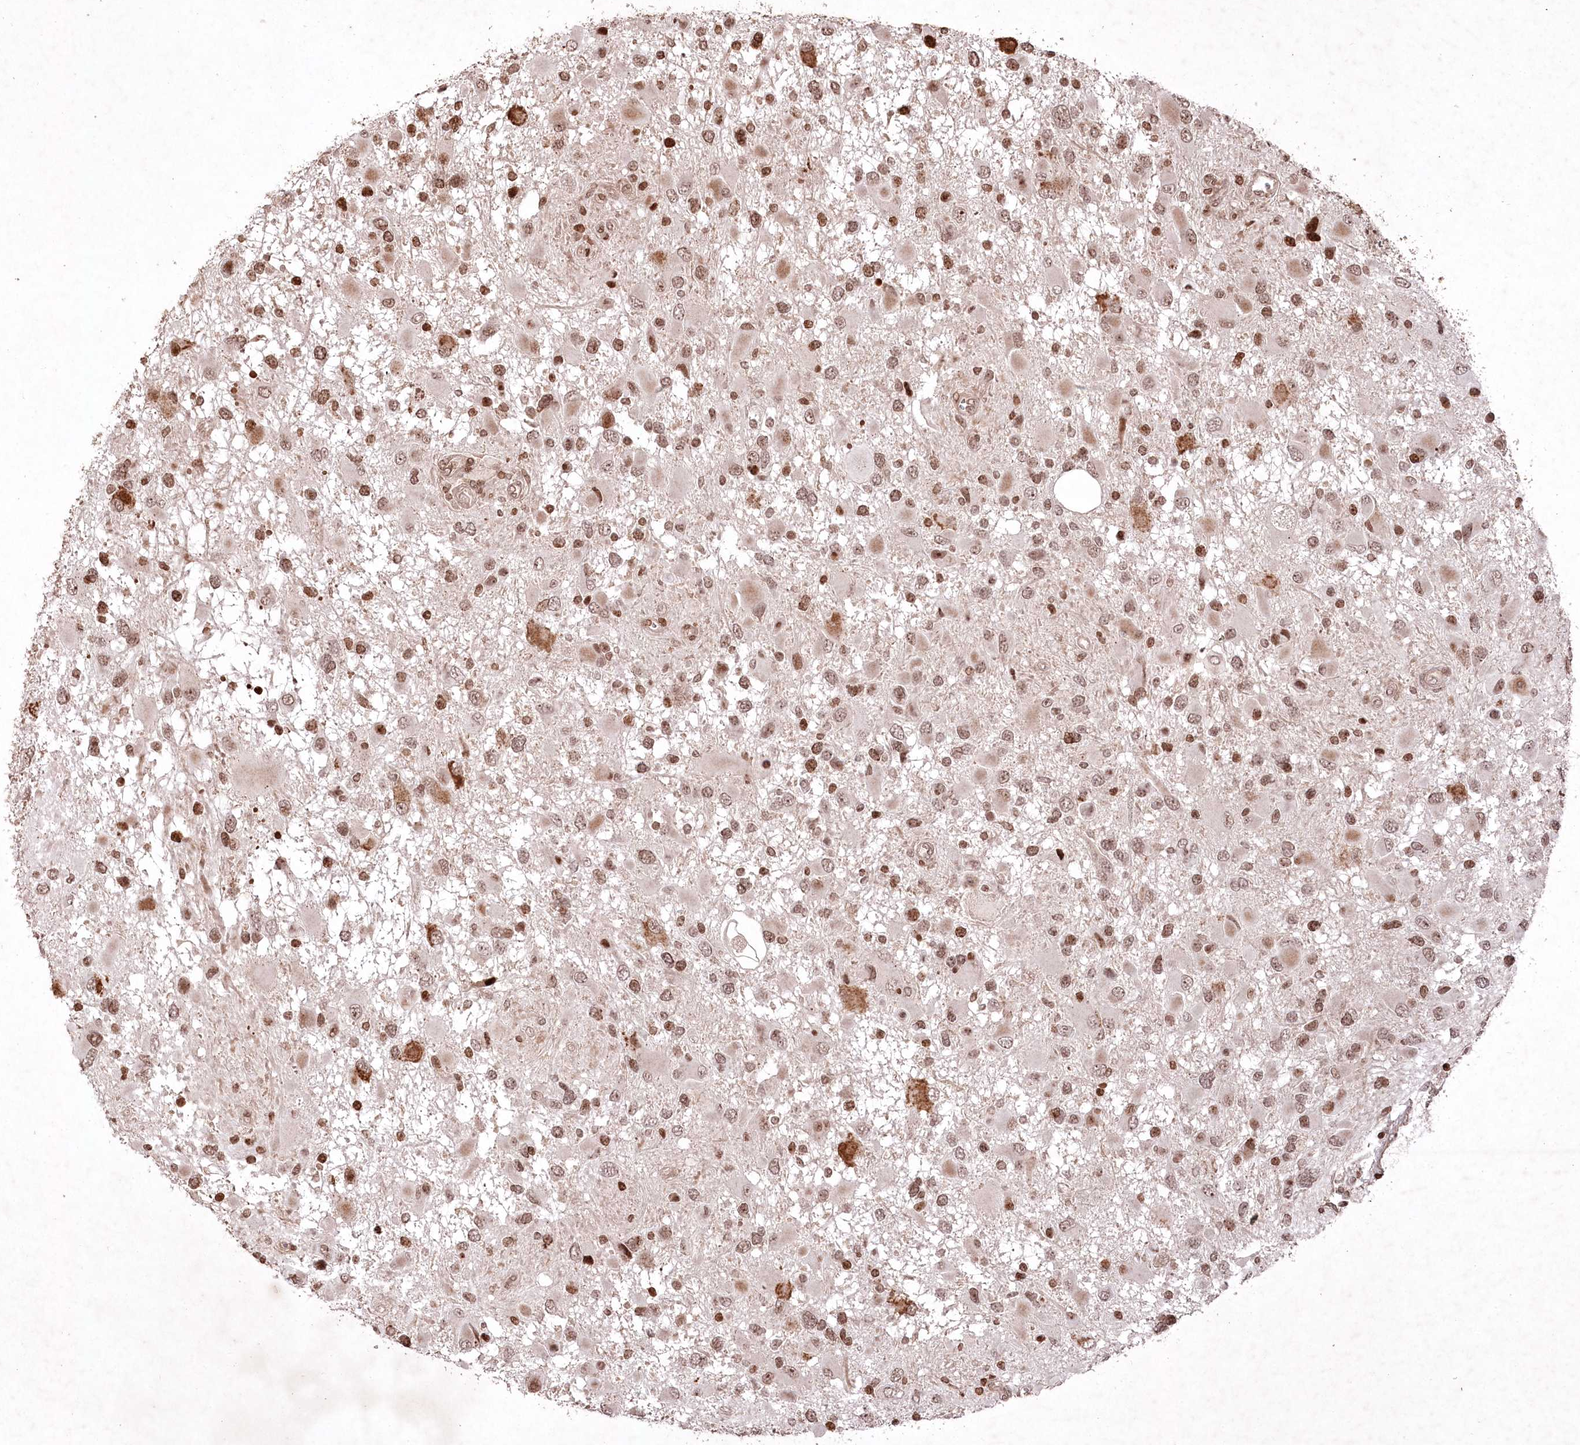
{"staining": {"intensity": "moderate", "quantity": ">75%", "location": "nuclear"}, "tissue": "glioma", "cell_type": "Tumor cells", "image_type": "cancer", "snomed": [{"axis": "morphology", "description": "Glioma, malignant, High grade"}, {"axis": "topography", "description": "Brain"}], "caption": "The immunohistochemical stain shows moderate nuclear expression in tumor cells of malignant high-grade glioma tissue.", "gene": "CCSER2", "patient": {"sex": "male", "age": 53}}